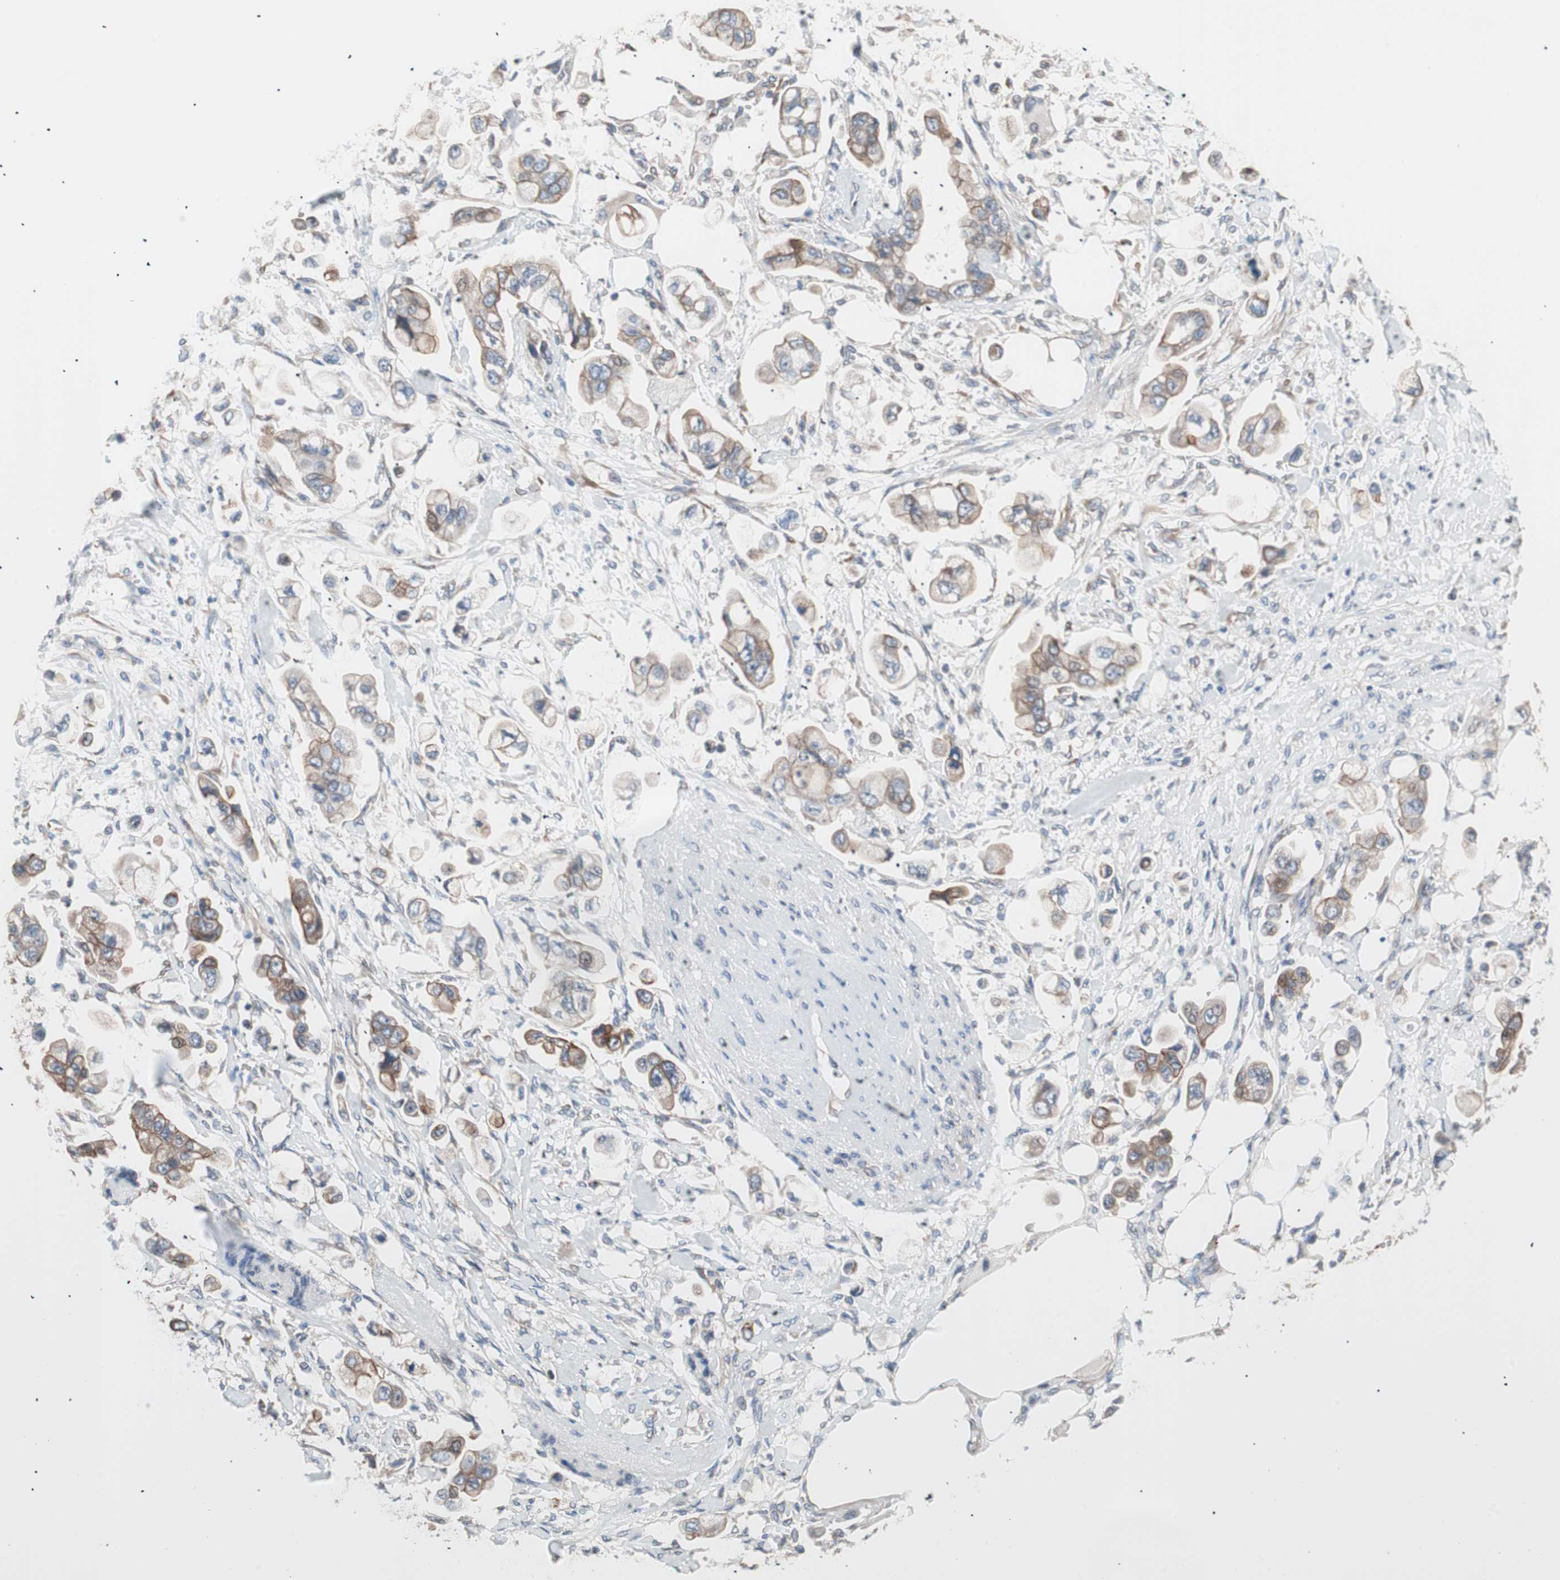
{"staining": {"intensity": "weak", "quantity": "25%-75%", "location": "cytoplasmic/membranous"}, "tissue": "stomach cancer", "cell_type": "Tumor cells", "image_type": "cancer", "snomed": [{"axis": "morphology", "description": "Adenocarcinoma, NOS"}, {"axis": "topography", "description": "Stomach"}], "caption": "Tumor cells display low levels of weak cytoplasmic/membranous positivity in approximately 25%-75% of cells in stomach adenocarcinoma.", "gene": "SMG1", "patient": {"sex": "male", "age": 62}}